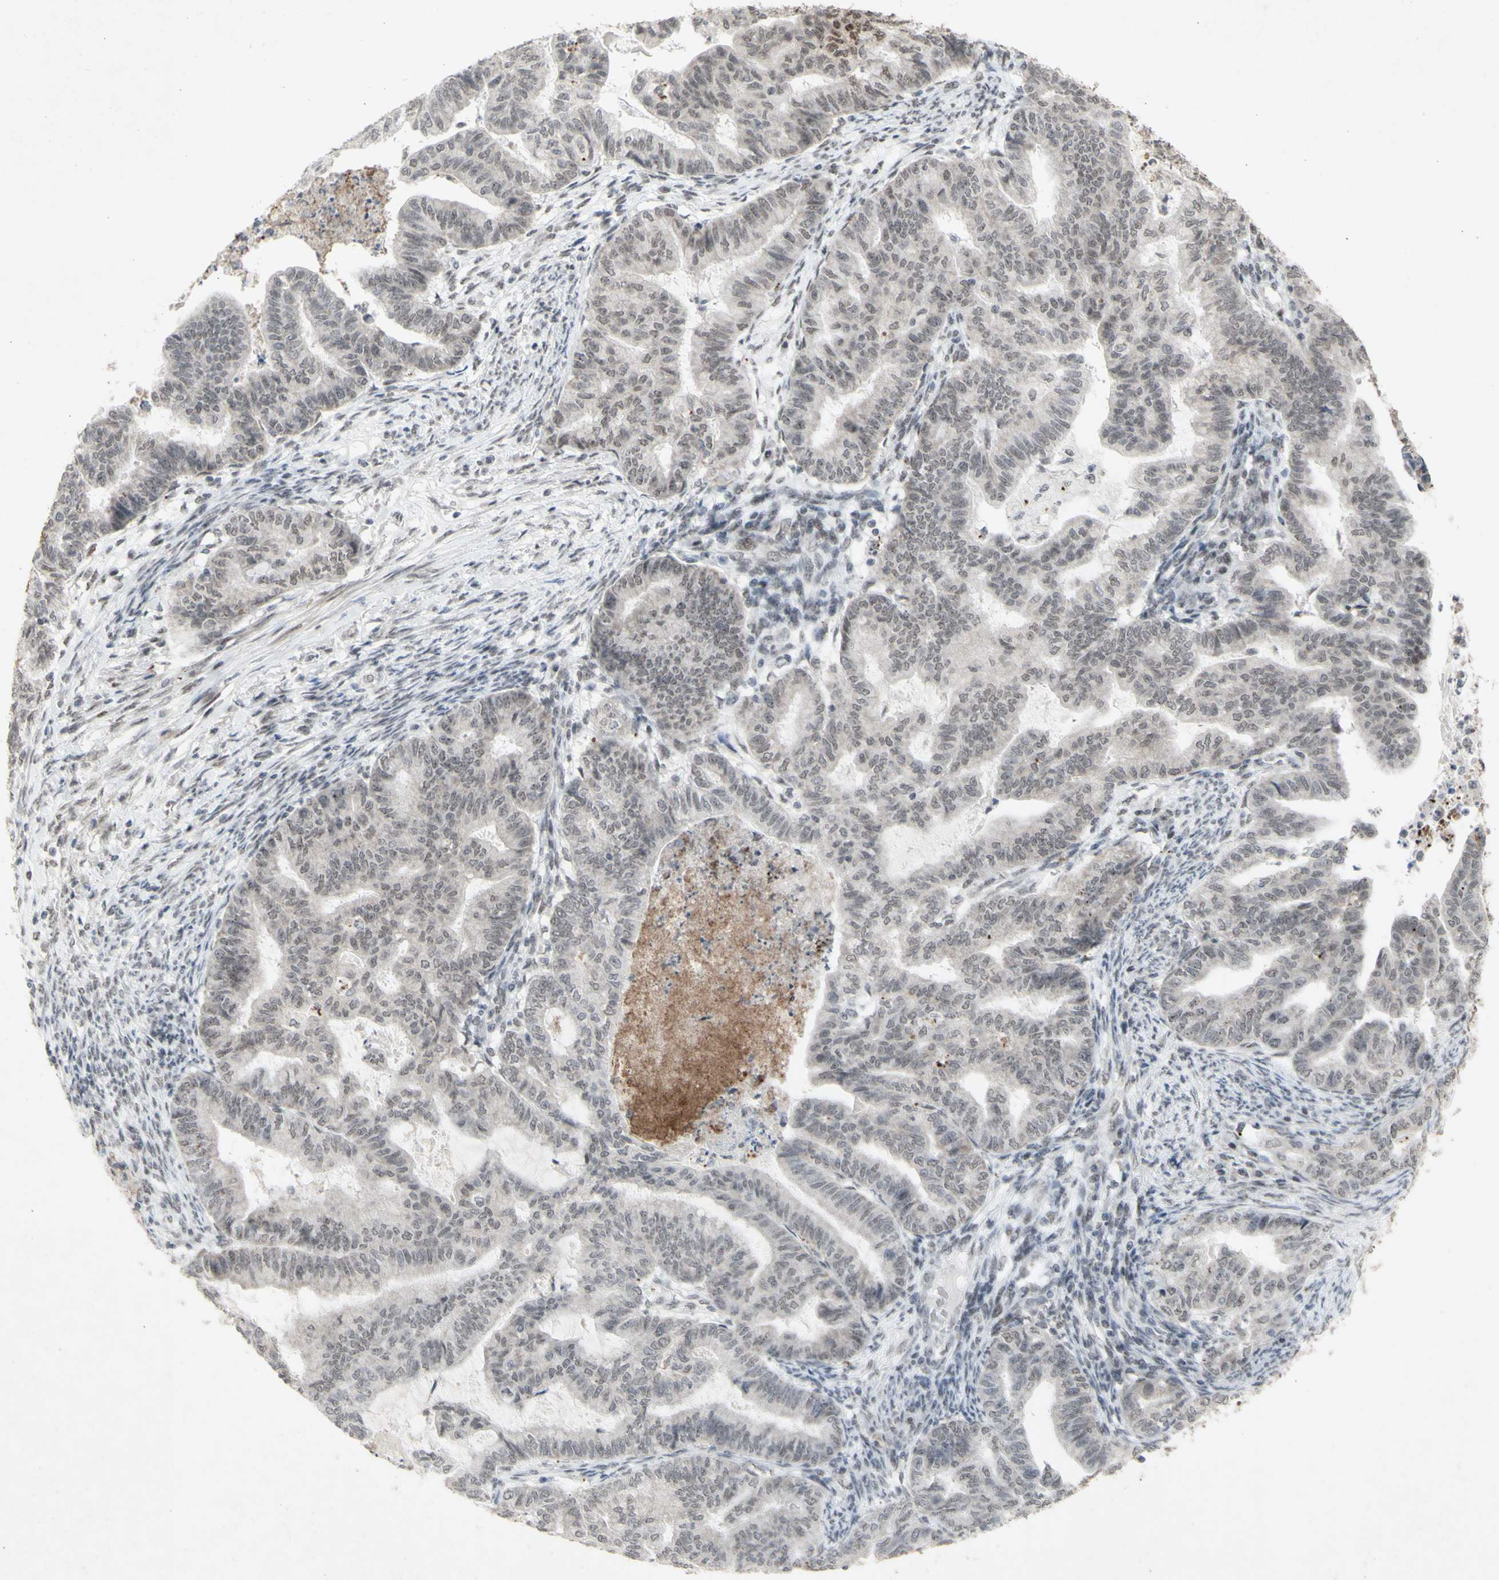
{"staining": {"intensity": "weak", "quantity": "25%-75%", "location": "nuclear"}, "tissue": "endometrial cancer", "cell_type": "Tumor cells", "image_type": "cancer", "snomed": [{"axis": "morphology", "description": "Adenocarcinoma, NOS"}, {"axis": "topography", "description": "Endometrium"}], "caption": "A brown stain labels weak nuclear staining of a protein in endometrial cancer (adenocarcinoma) tumor cells.", "gene": "CENPB", "patient": {"sex": "female", "age": 79}}